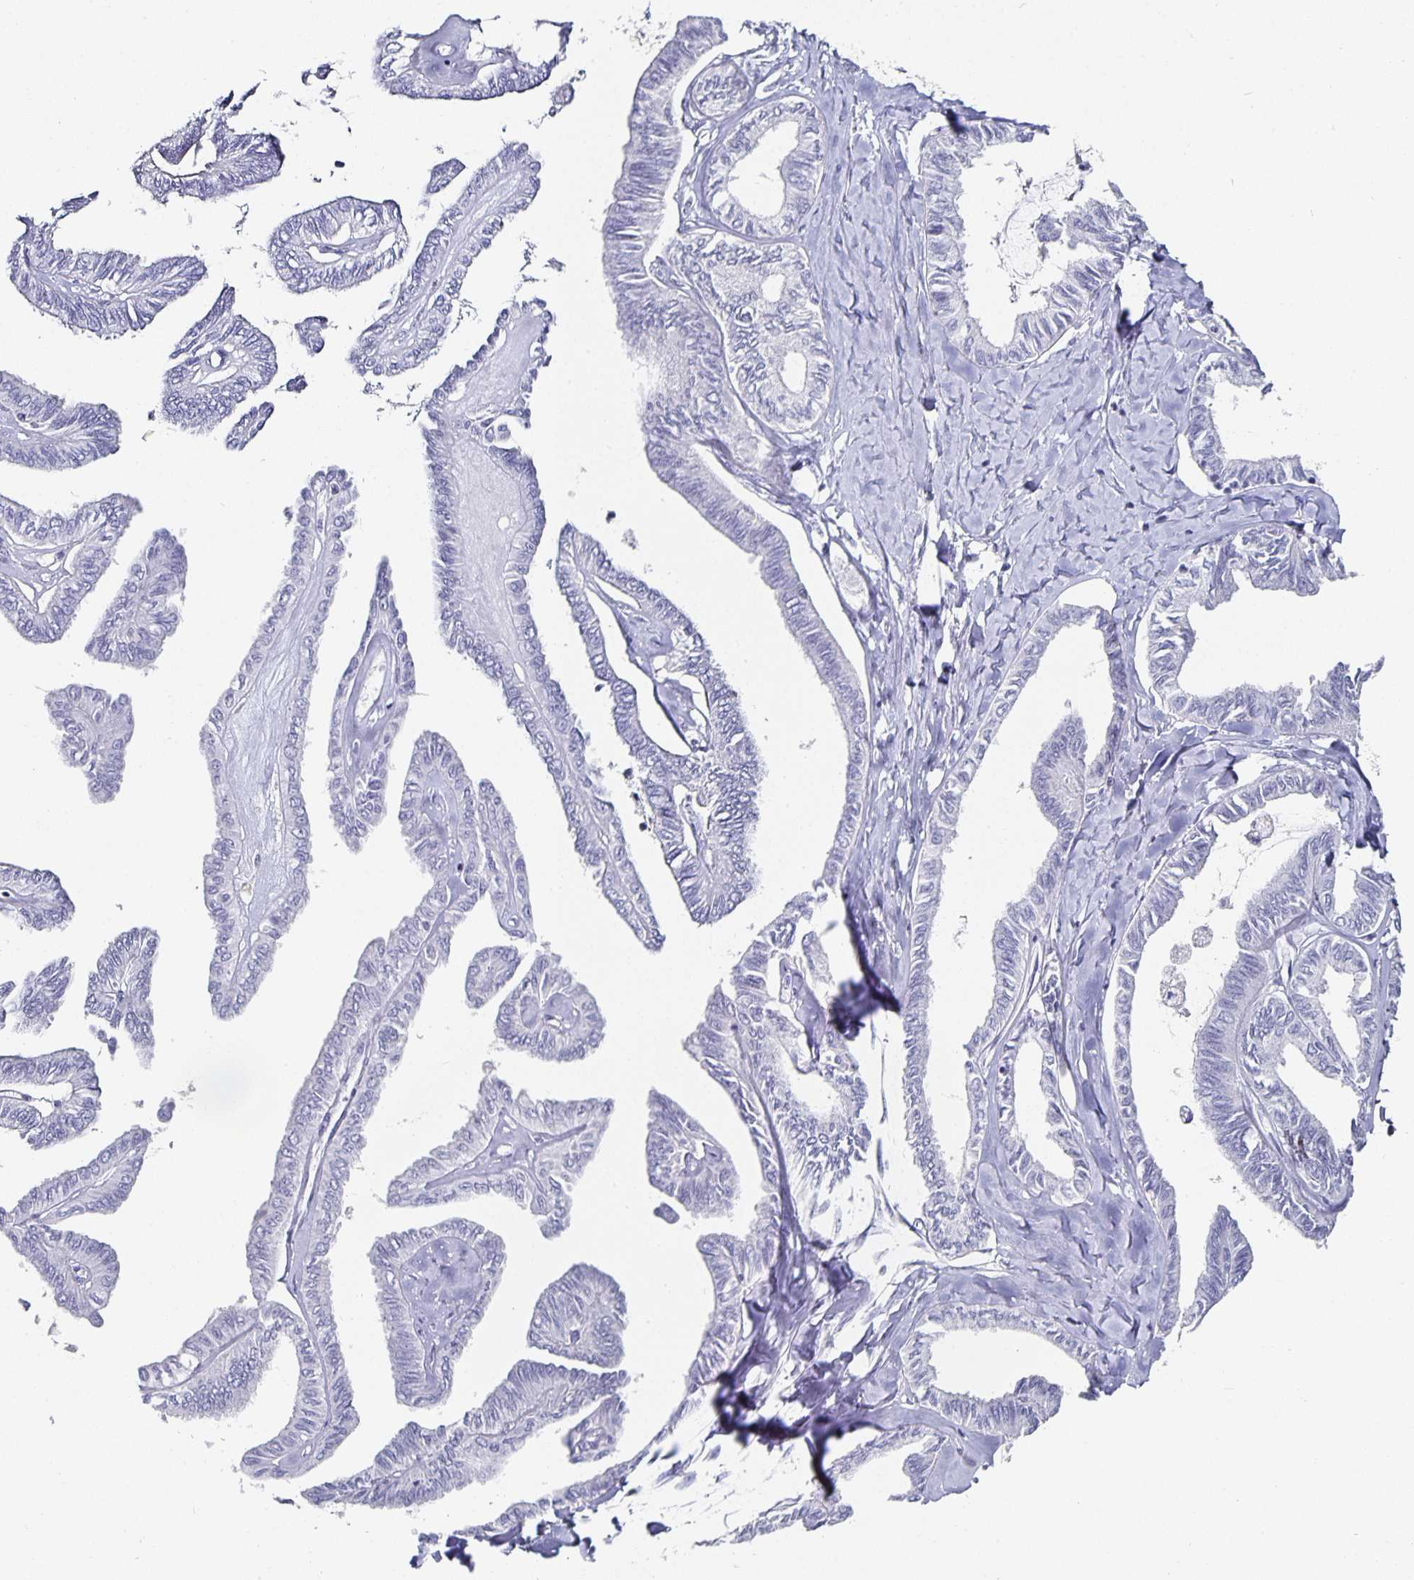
{"staining": {"intensity": "negative", "quantity": "none", "location": "none"}, "tissue": "ovarian cancer", "cell_type": "Tumor cells", "image_type": "cancer", "snomed": [{"axis": "morphology", "description": "Carcinoma, endometroid"}, {"axis": "topography", "description": "Ovary"}], "caption": "Histopathology image shows no protein staining in tumor cells of ovarian cancer (endometroid carcinoma) tissue. Nuclei are stained in blue.", "gene": "CHGA", "patient": {"sex": "female", "age": 70}}